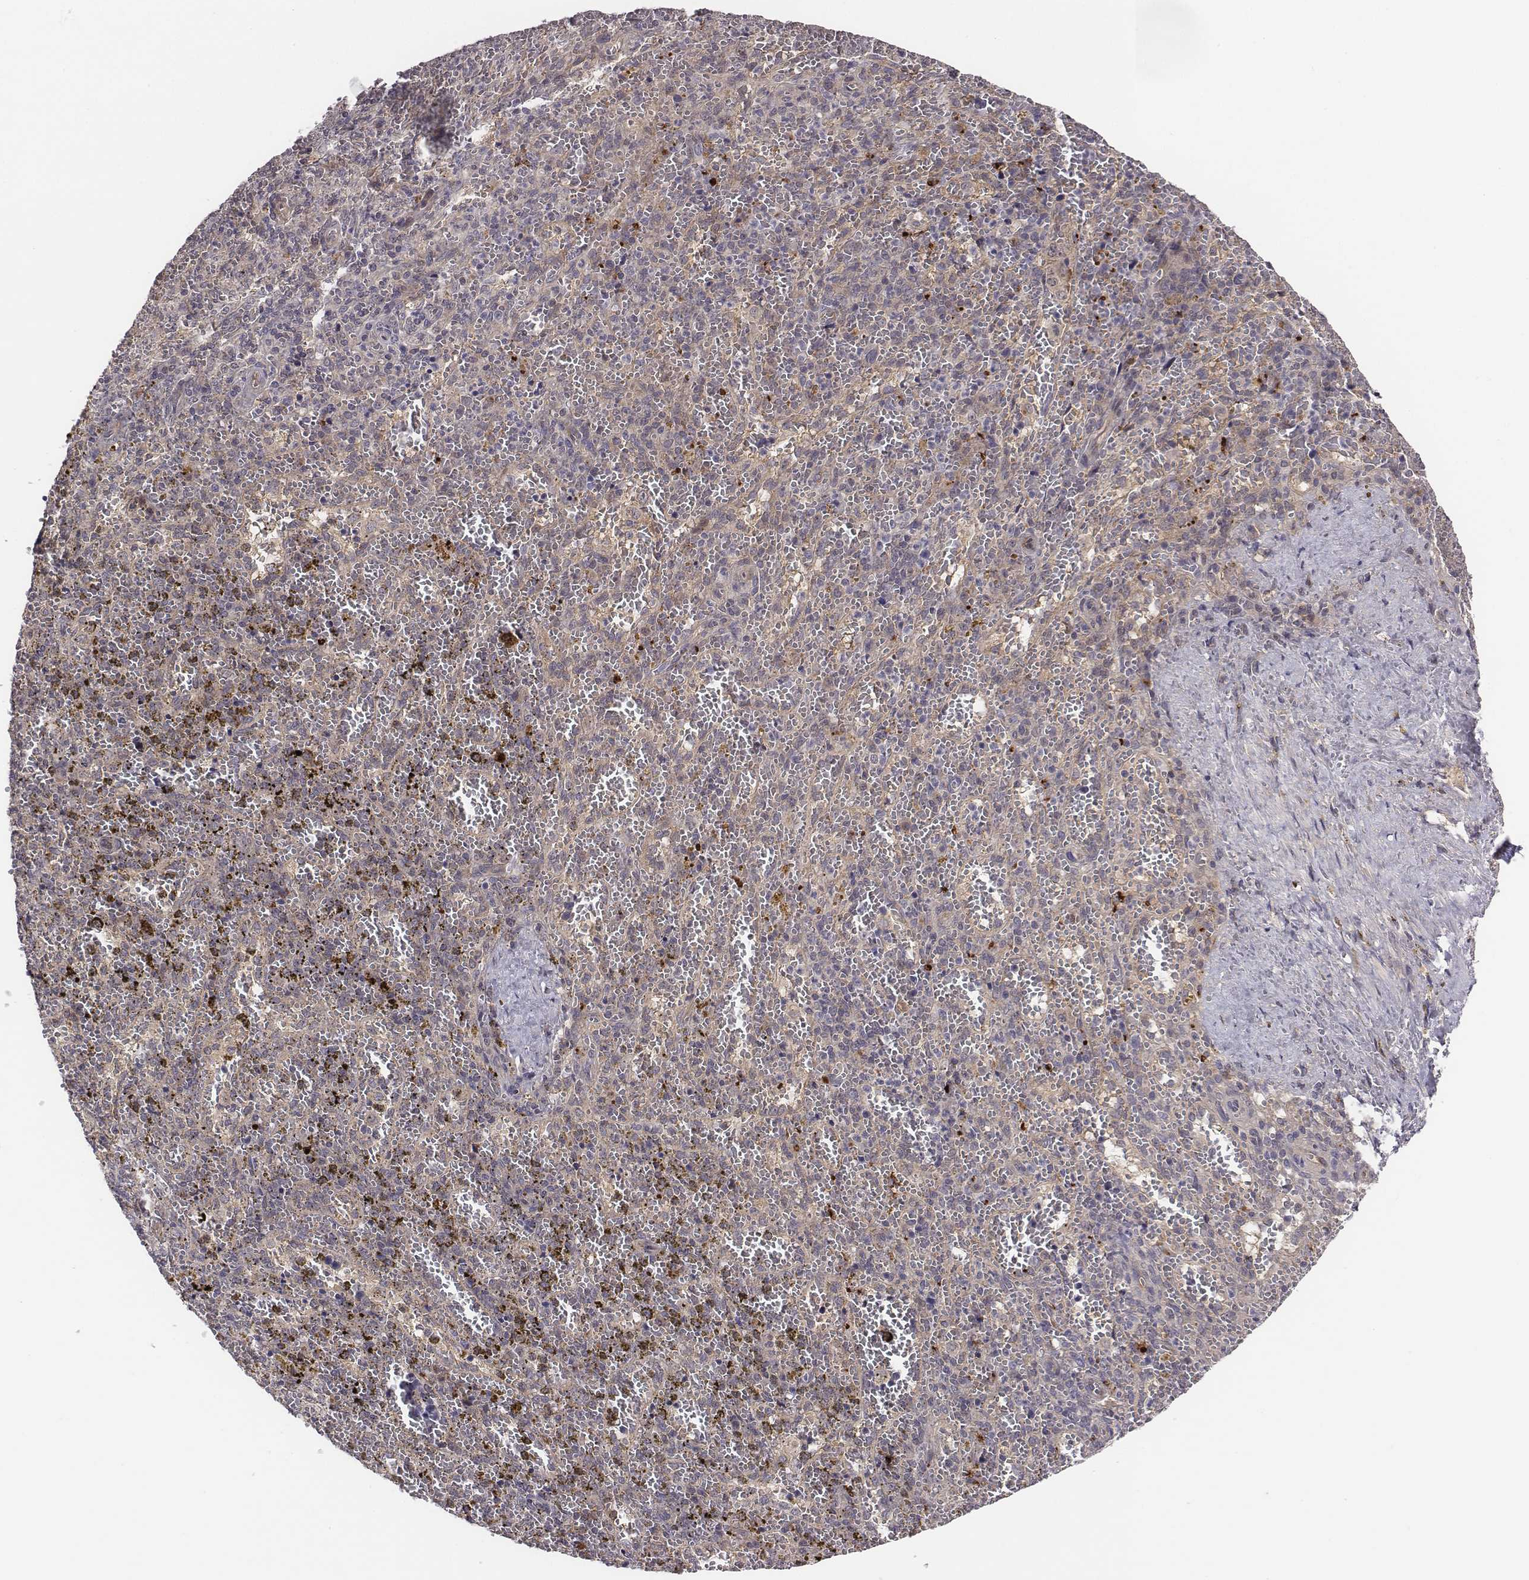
{"staining": {"intensity": "weak", "quantity": ">75%", "location": "cytoplasmic/membranous"}, "tissue": "spleen", "cell_type": "Cells in red pulp", "image_type": "normal", "snomed": [{"axis": "morphology", "description": "Normal tissue, NOS"}, {"axis": "topography", "description": "Spleen"}], "caption": "Unremarkable spleen reveals weak cytoplasmic/membranous expression in about >75% of cells in red pulp, visualized by immunohistochemistry.", "gene": "SMURF2", "patient": {"sex": "female", "age": 50}}